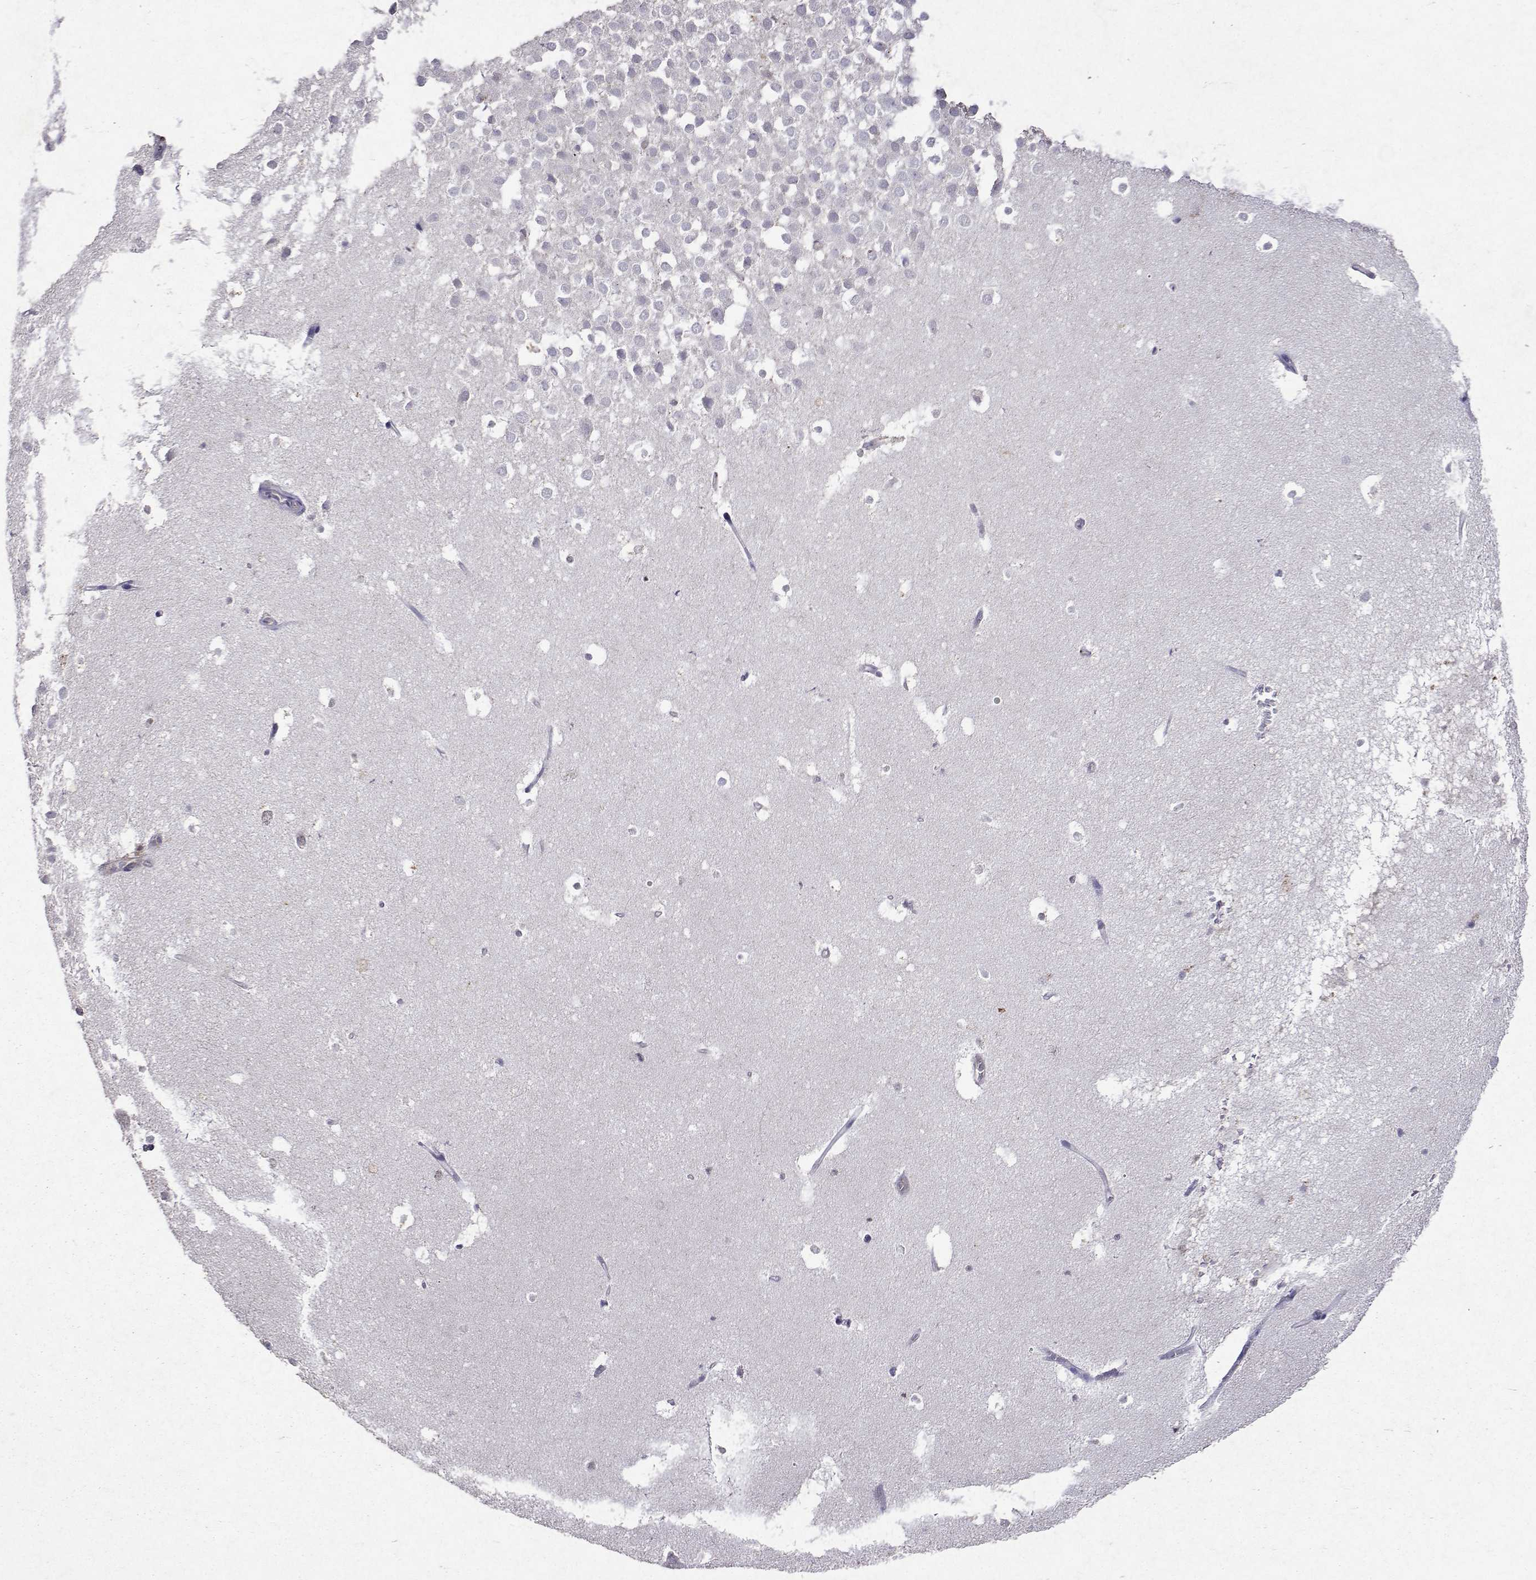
{"staining": {"intensity": "negative", "quantity": "none", "location": "none"}, "tissue": "hippocampus", "cell_type": "Glial cells", "image_type": "normal", "snomed": [{"axis": "morphology", "description": "Normal tissue, NOS"}, {"axis": "topography", "description": "Hippocampus"}], "caption": "Glial cells are negative for brown protein staining in unremarkable hippocampus. (DAB immunohistochemistry with hematoxylin counter stain).", "gene": "APAF1", "patient": {"sex": "male", "age": 26}}